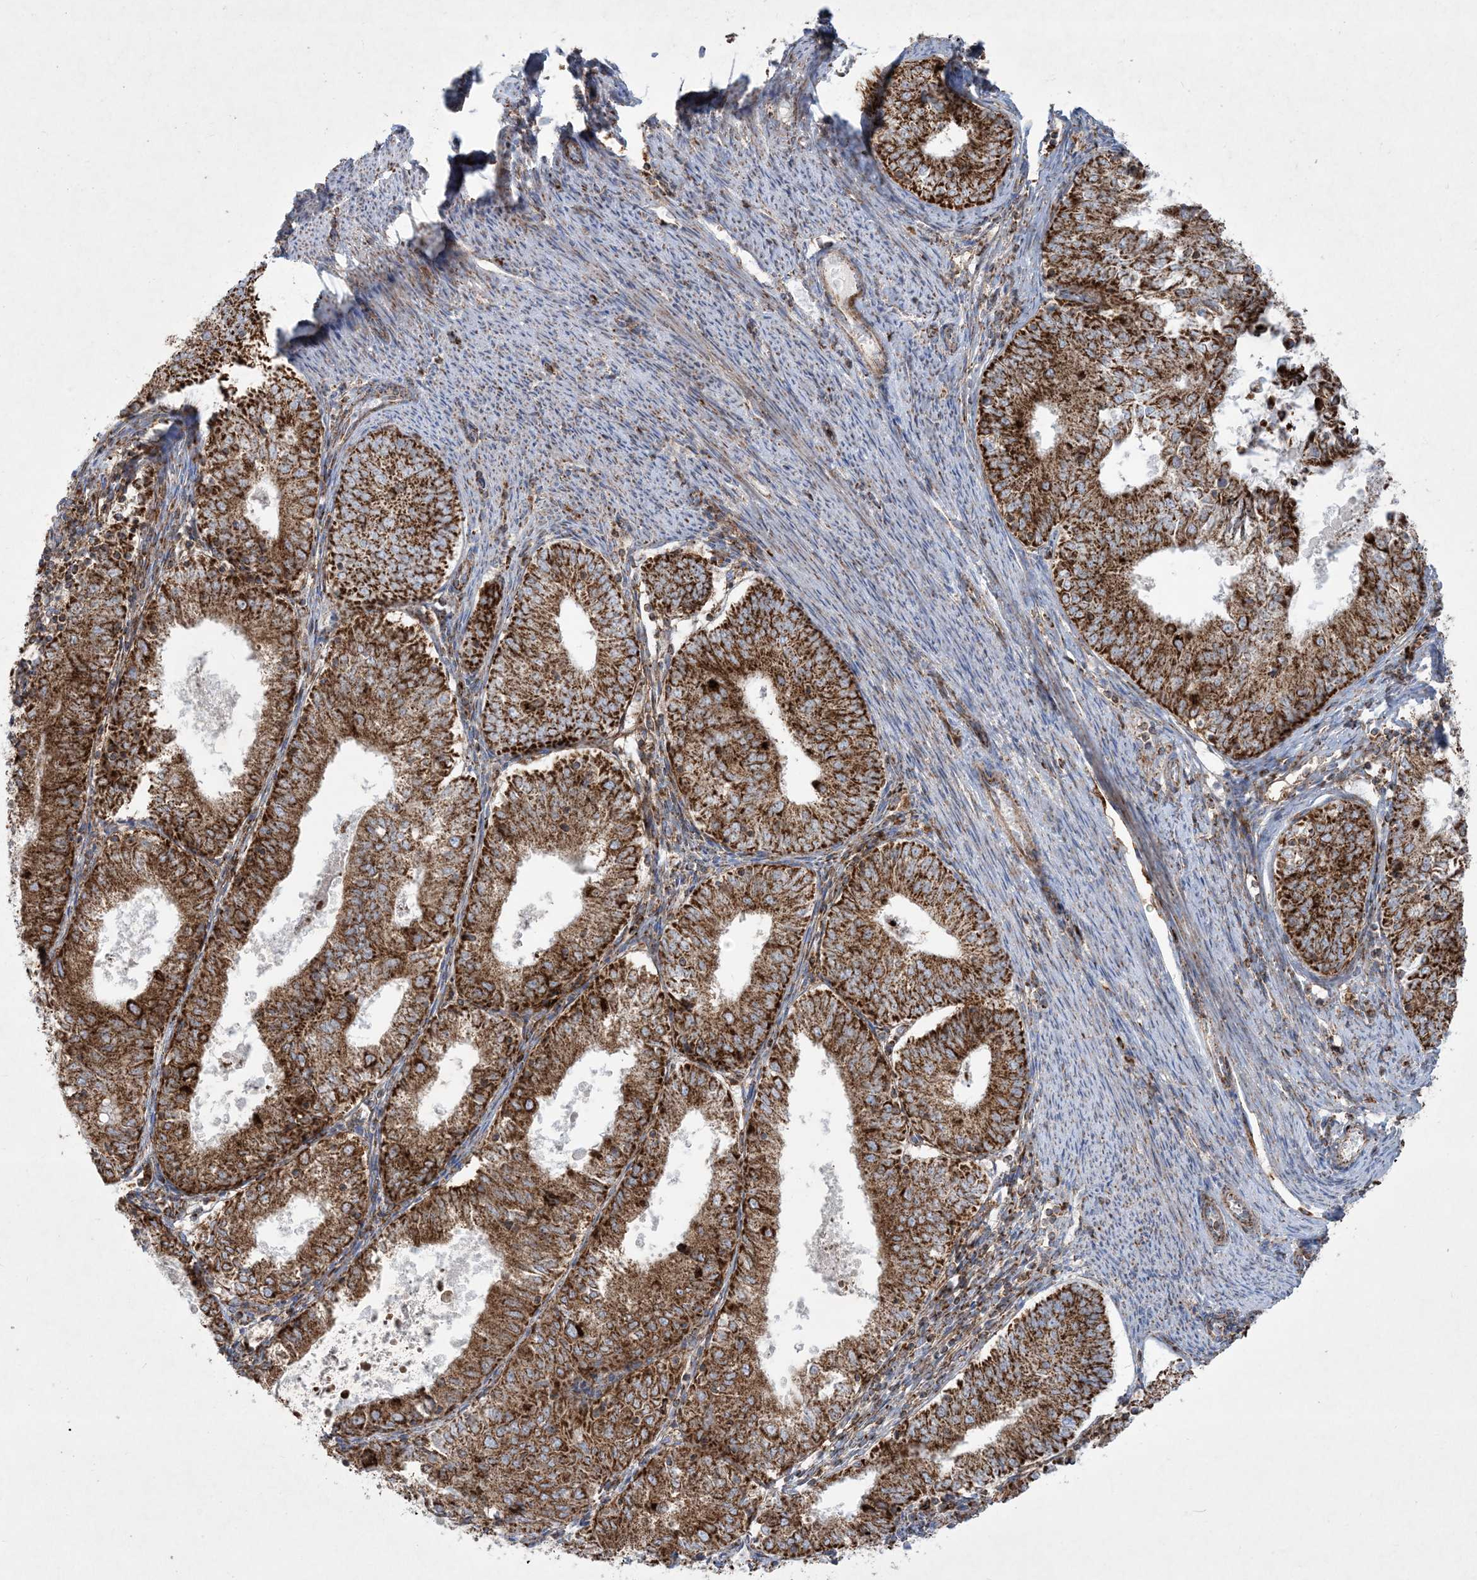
{"staining": {"intensity": "strong", "quantity": ">75%", "location": "cytoplasmic/membranous"}, "tissue": "endometrial cancer", "cell_type": "Tumor cells", "image_type": "cancer", "snomed": [{"axis": "morphology", "description": "Adenocarcinoma, NOS"}, {"axis": "topography", "description": "Endometrium"}], "caption": "Endometrial cancer stained with a brown dye reveals strong cytoplasmic/membranous positive positivity in approximately >75% of tumor cells.", "gene": "BEND4", "patient": {"sex": "female", "age": 57}}